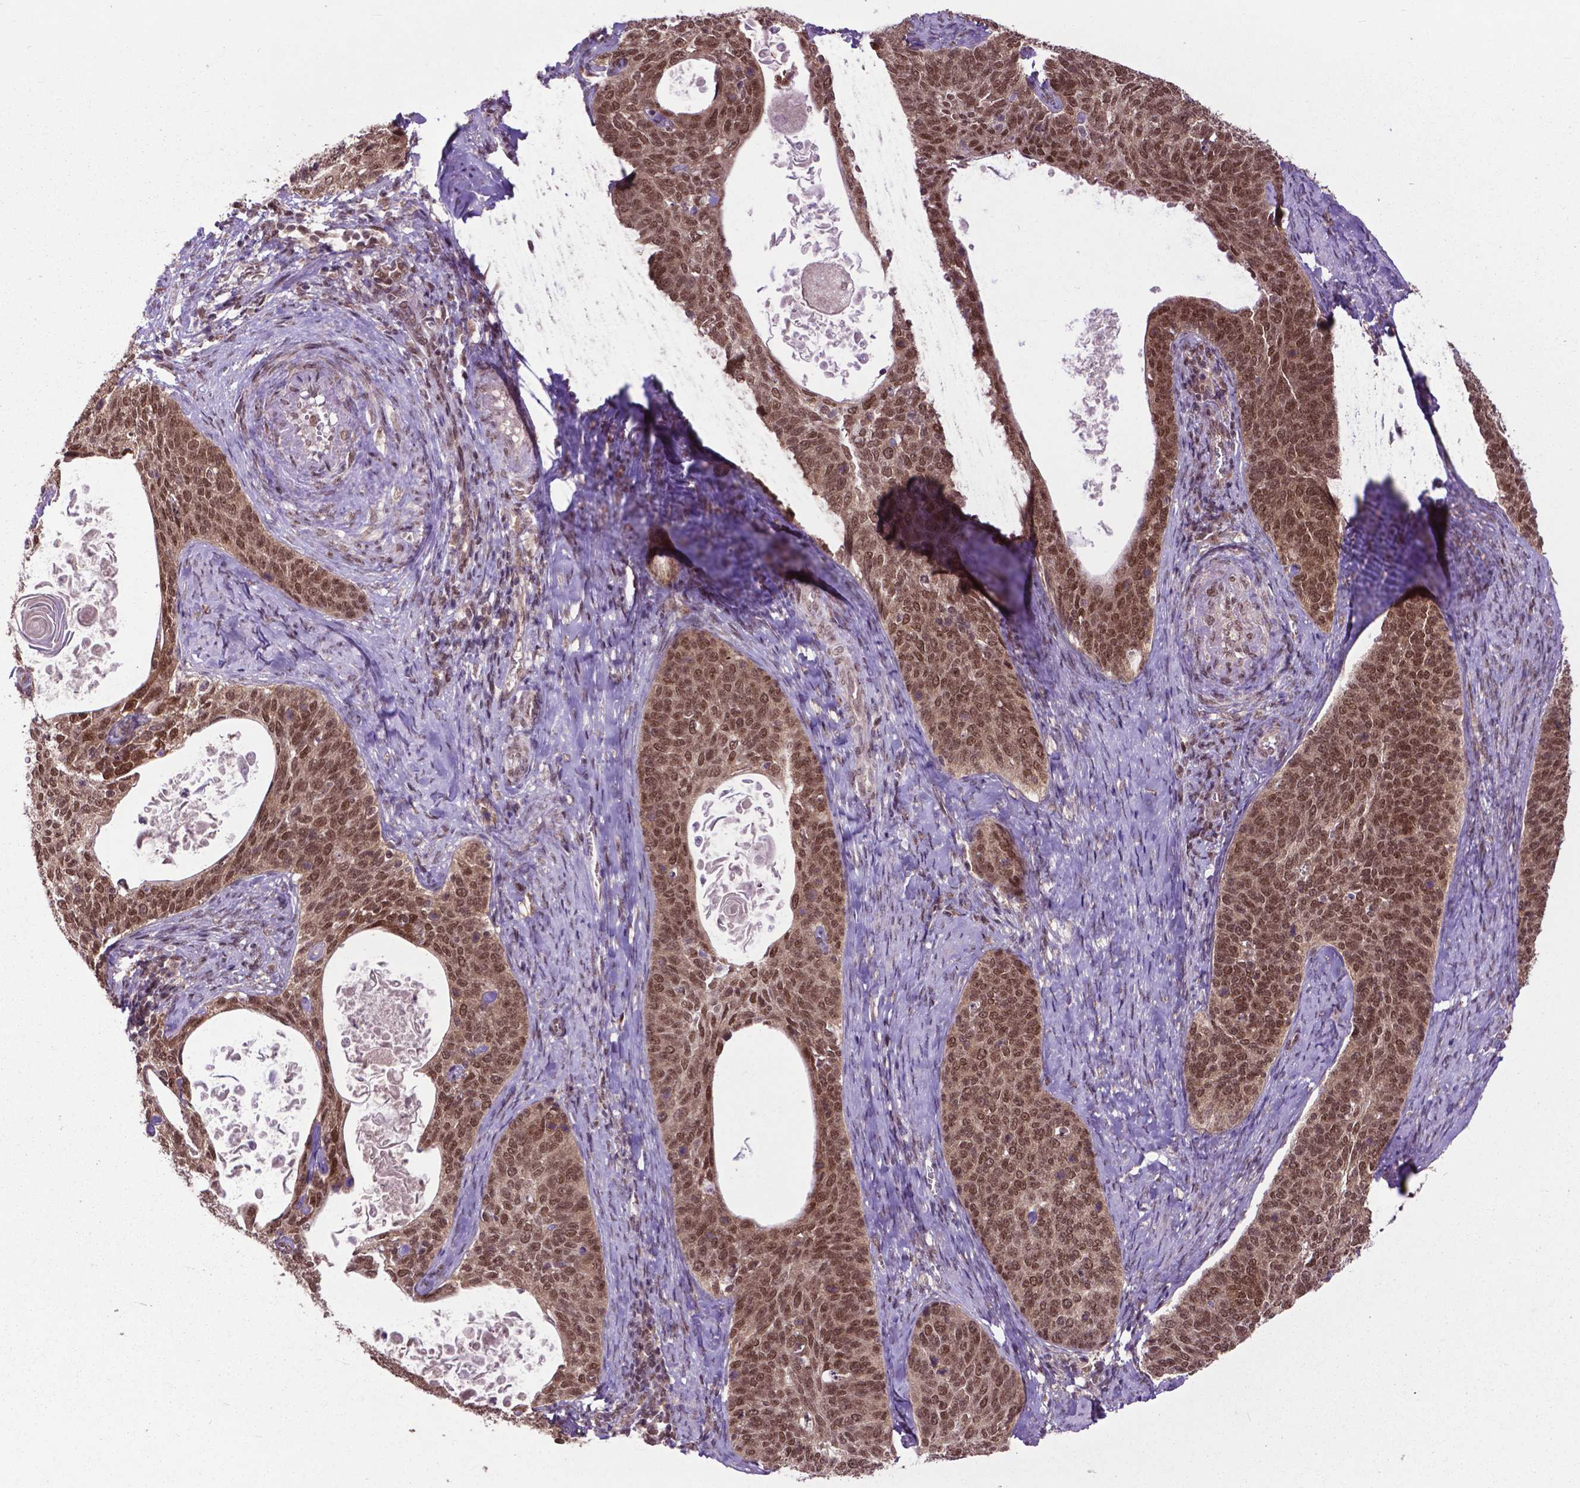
{"staining": {"intensity": "moderate", "quantity": ">75%", "location": "nuclear"}, "tissue": "cervical cancer", "cell_type": "Tumor cells", "image_type": "cancer", "snomed": [{"axis": "morphology", "description": "Squamous cell carcinoma, NOS"}, {"axis": "topography", "description": "Cervix"}], "caption": "Immunohistochemical staining of cervical cancer (squamous cell carcinoma) reveals moderate nuclear protein positivity in about >75% of tumor cells.", "gene": "FAF1", "patient": {"sex": "female", "age": 69}}